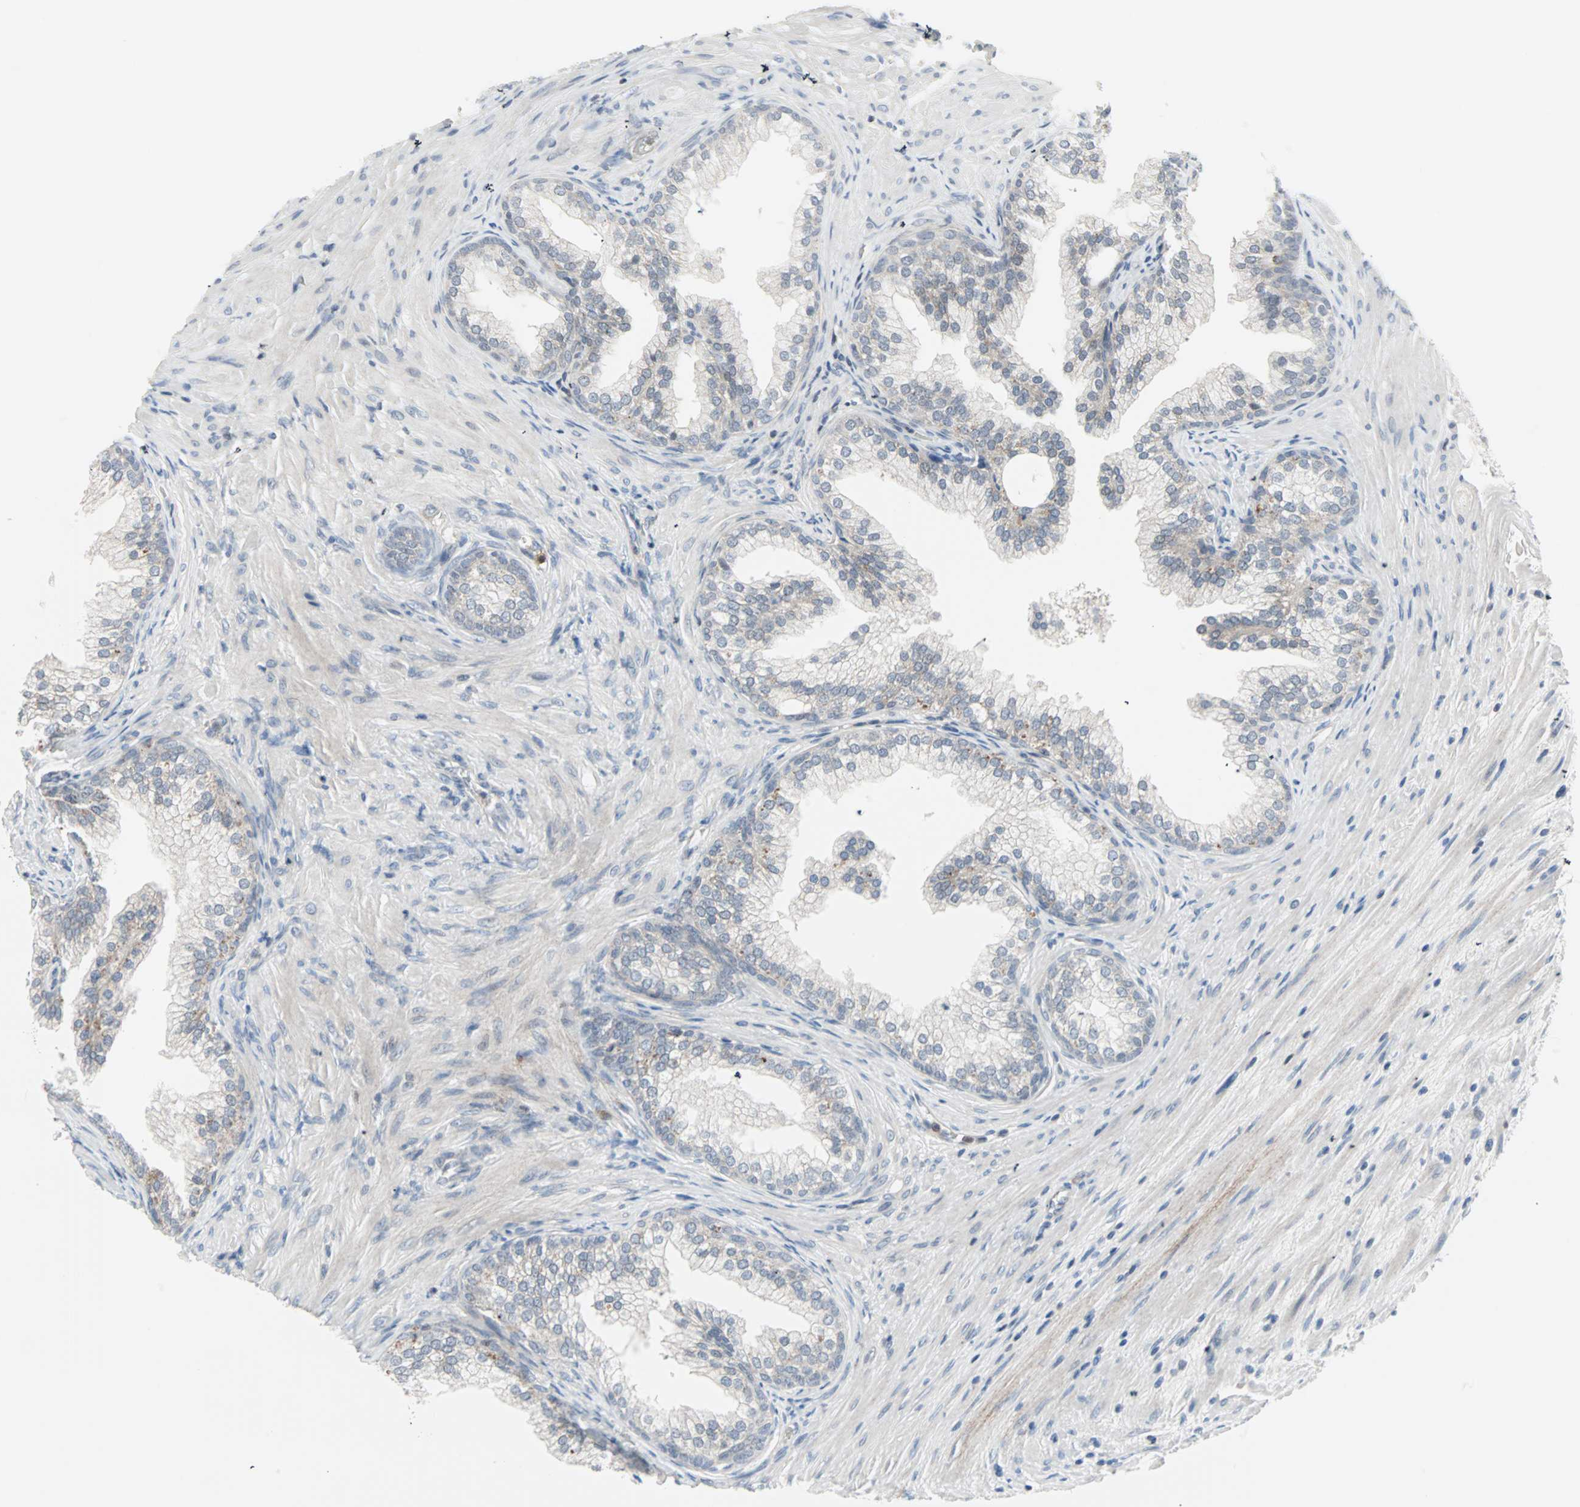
{"staining": {"intensity": "negative", "quantity": "none", "location": "none"}, "tissue": "prostate", "cell_type": "Glandular cells", "image_type": "normal", "snomed": [{"axis": "morphology", "description": "Normal tissue, NOS"}, {"axis": "topography", "description": "Prostate"}], "caption": "Immunohistochemical staining of normal human prostate demonstrates no significant staining in glandular cells. Brightfield microscopy of immunohistochemistry stained with DAB (3,3'-diaminobenzidine) (brown) and hematoxylin (blue), captured at high magnification.", "gene": "CASP3", "patient": {"sex": "male", "age": 76}}